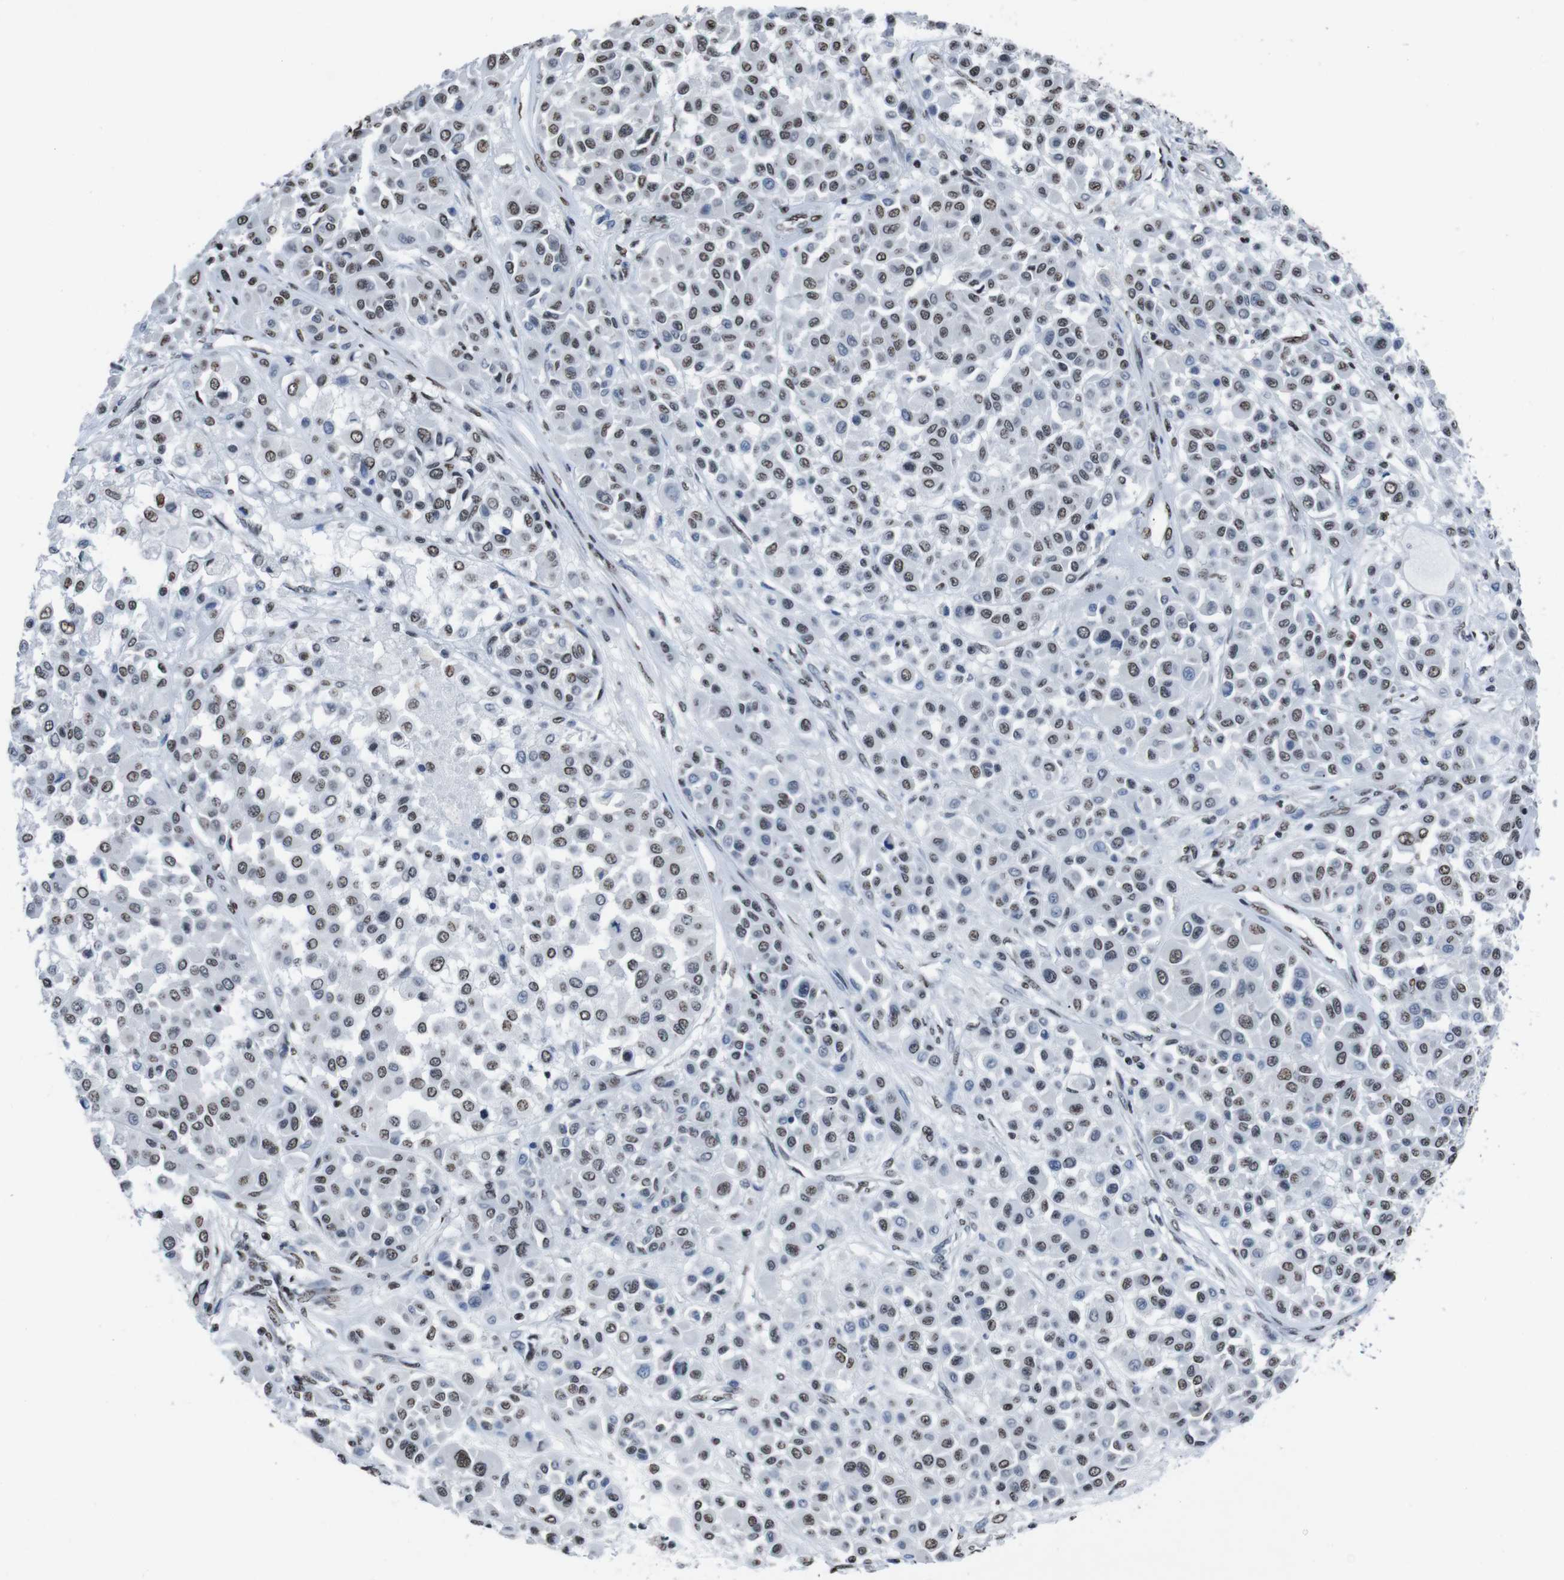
{"staining": {"intensity": "moderate", "quantity": ">75%", "location": "nuclear"}, "tissue": "melanoma", "cell_type": "Tumor cells", "image_type": "cancer", "snomed": [{"axis": "morphology", "description": "Malignant melanoma, Metastatic site"}, {"axis": "topography", "description": "Soft tissue"}], "caption": "Immunohistochemical staining of human melanoma displays medium levels of moderate nuclear positivity in about >75% of tumor cells.", "gene": "PIP4P2", "patient": {"sex": "male", "age": 41}}